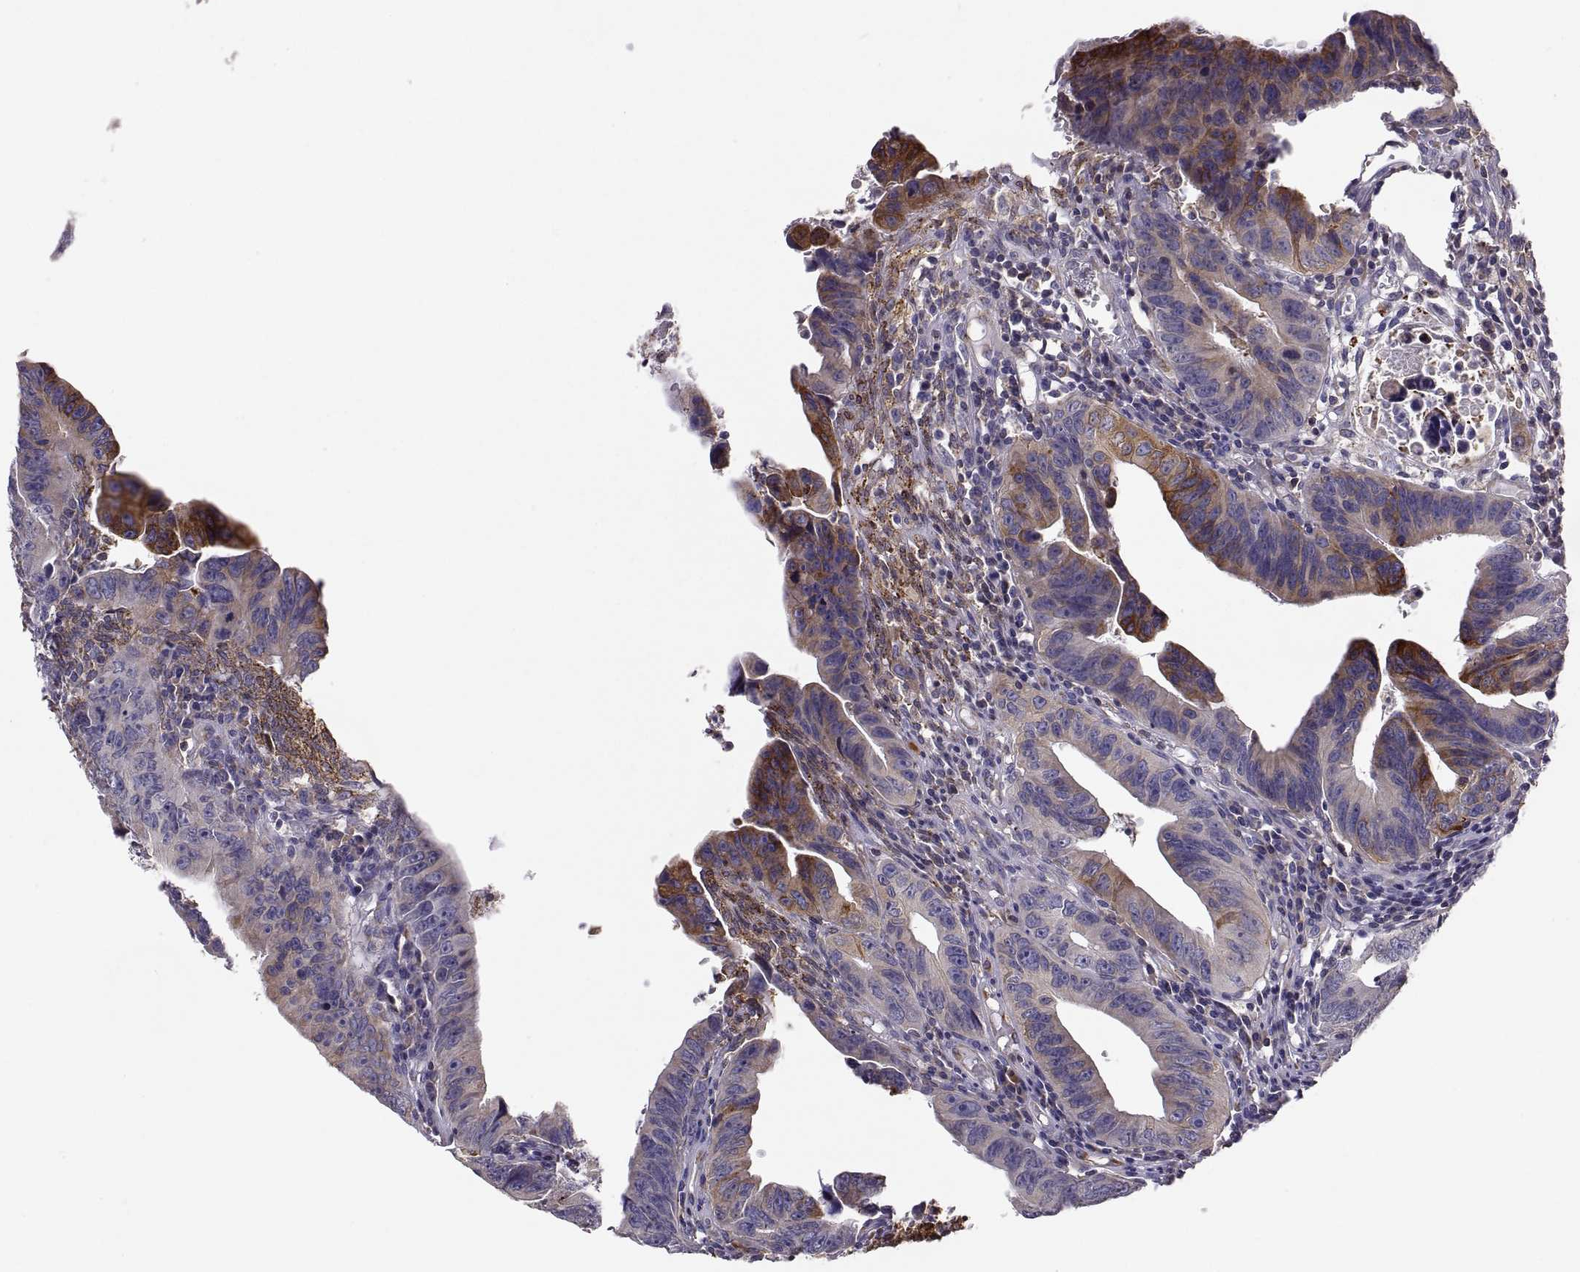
{"staining": {"intensity": "moderate", "quantity": "<25%", "location": "cytoplasmic/membranous"}, "tissue": "colorectal cancer", "cell_type": "Tumor cells", "image_type": "cancer", "snomed": [{"axis": "morphology", "description": "Adenocarcinoma, NOS"}, {"axis": "topography", "description": "Colon"}], "caption": "Tumor cells exhibit low levels of moderate cytoplasmic/membranous positivity in approximately <25% of cells in human colorectal cancer.", "gene": "ERO1A", "patient": {"sex": "female", "age": 87}}